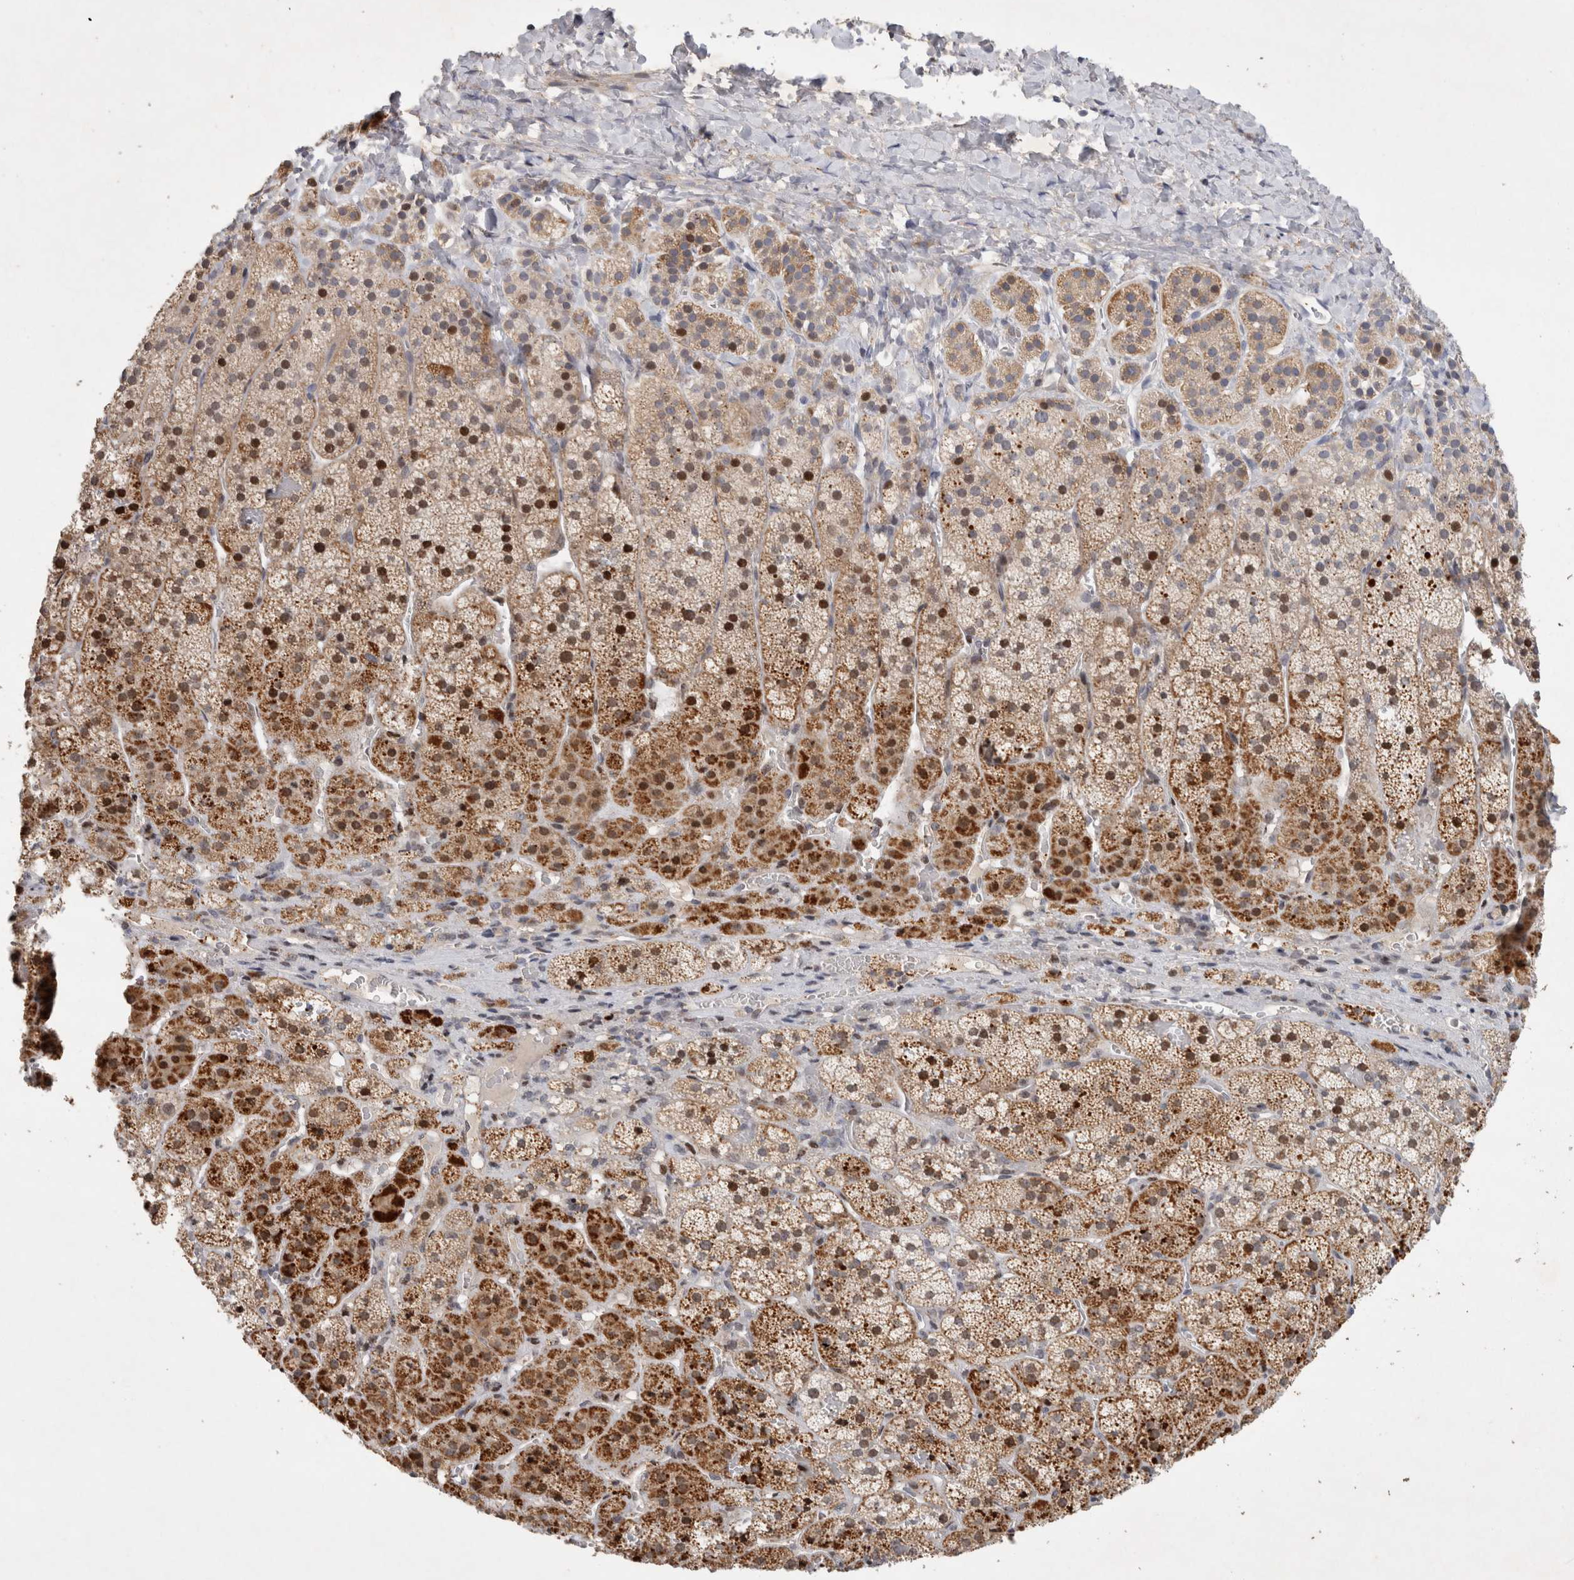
{"staining": {"intensity": "strong", "quantity": "25%-75%", "location": "nuclear"}, "tissue": "adrenal gland", "cell_type": "Glandular cells", "image_type": "normal", "snomed": [{"axis": "morphology", "description": "Normal tissue, NOS"}, {"axis": "topography", "description": "Adrenal gland"}], "caption": "Immunohistochemistry micrograph of normal adrenal gland stained for a protein (brown), which displays high levels of strong nuclear staining in approximately 25%-75% of glandular cells.", "gene": "C8orf58", "patient": {"sex": "female", "age": 44}}